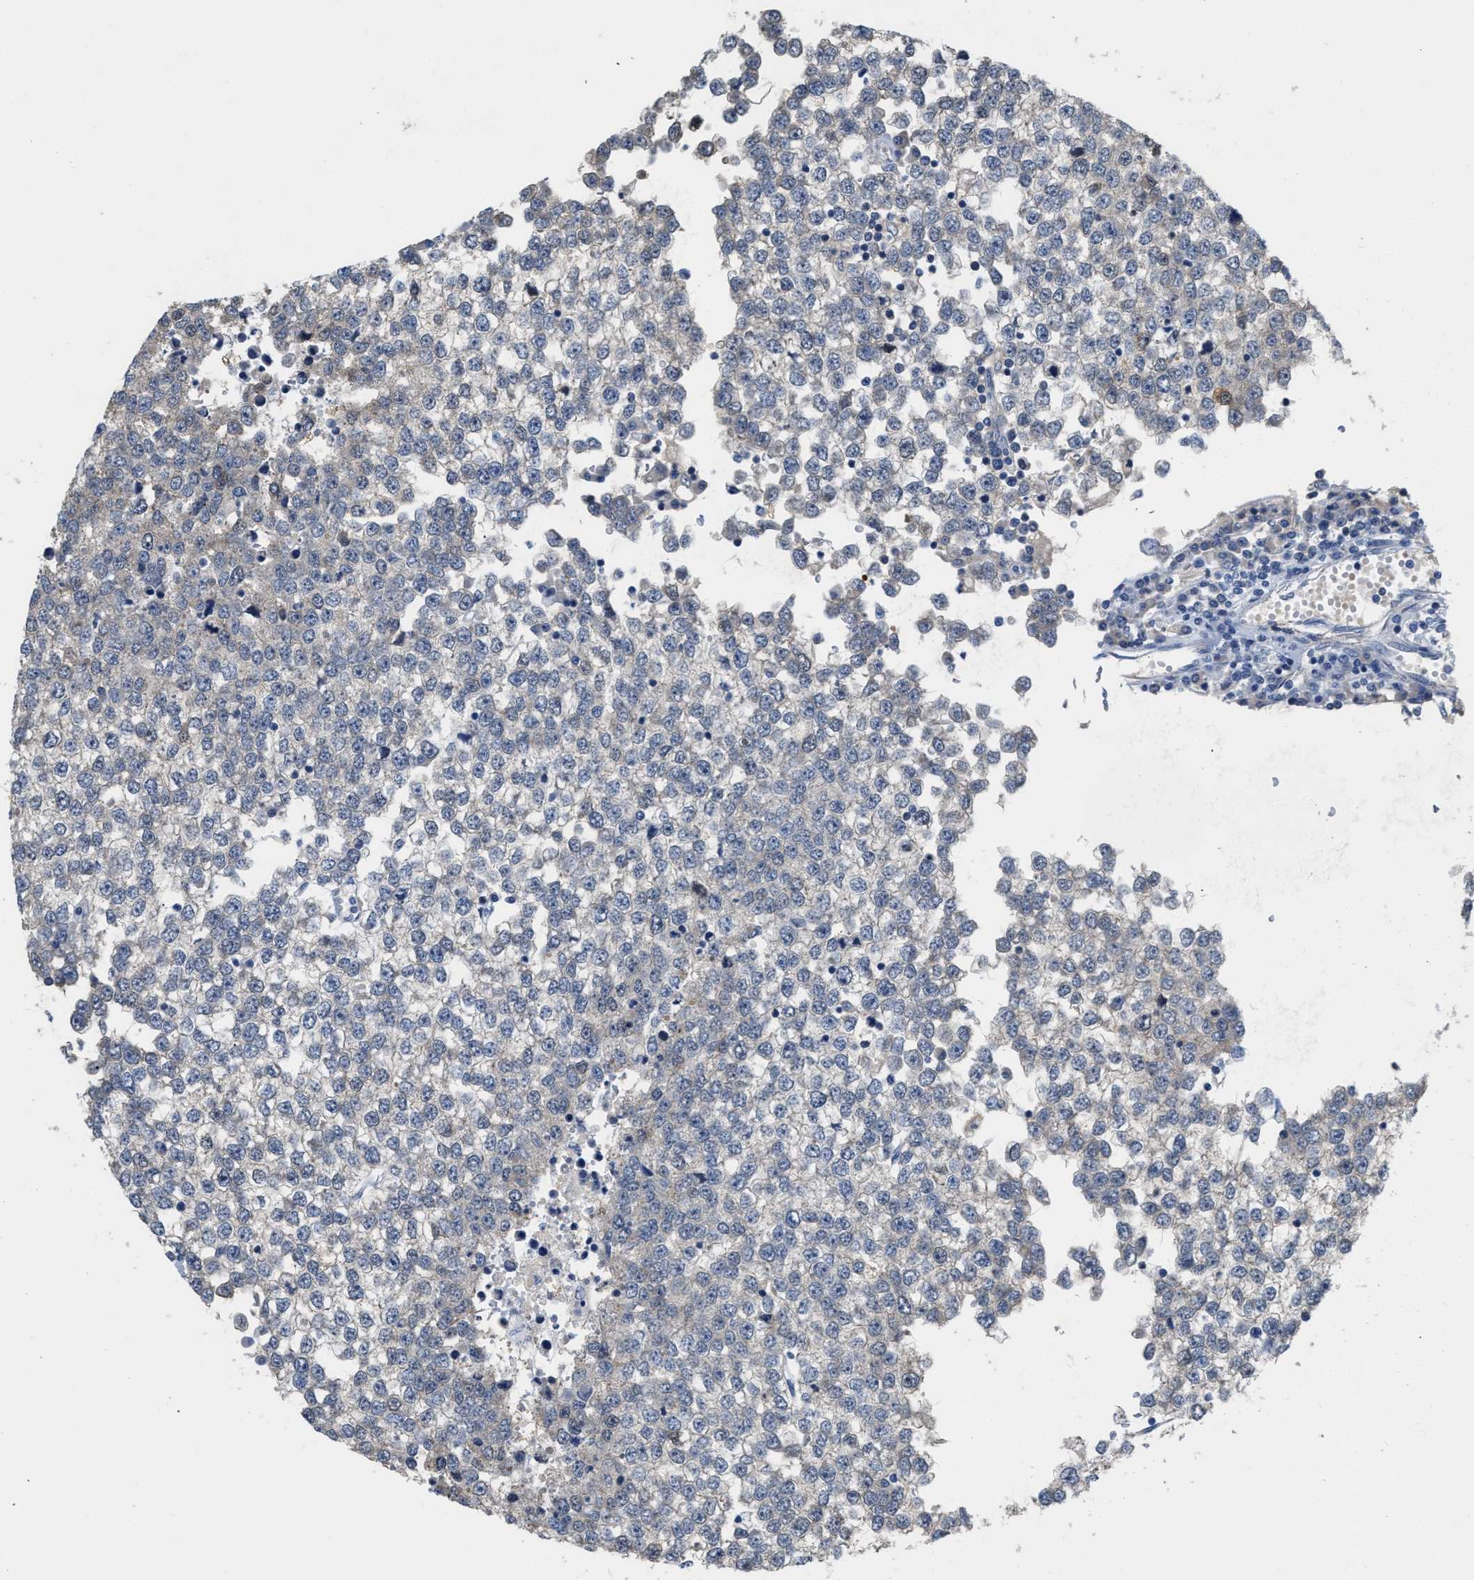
{"staining": {"intensity": "moderate", "quantity": "25%-75%", "location": "cytoplasmic/membranous"}, "tissue": "testis cancer", "cell_type": "Tumor cells", "image_type": "cancer", "snomed": [{"axis": "morphology", "description": "Seminoma, NOS"}, {"axis": "topography", "description": "Testis"}], "caption": "Moderate cytoplasmic/membranous expression for a protein is identified in approximately 25%-75% of tumor cells of testis cancer using IHC.", "gene": "CRYM", "patient": {"sex": "male", "age": 65}}